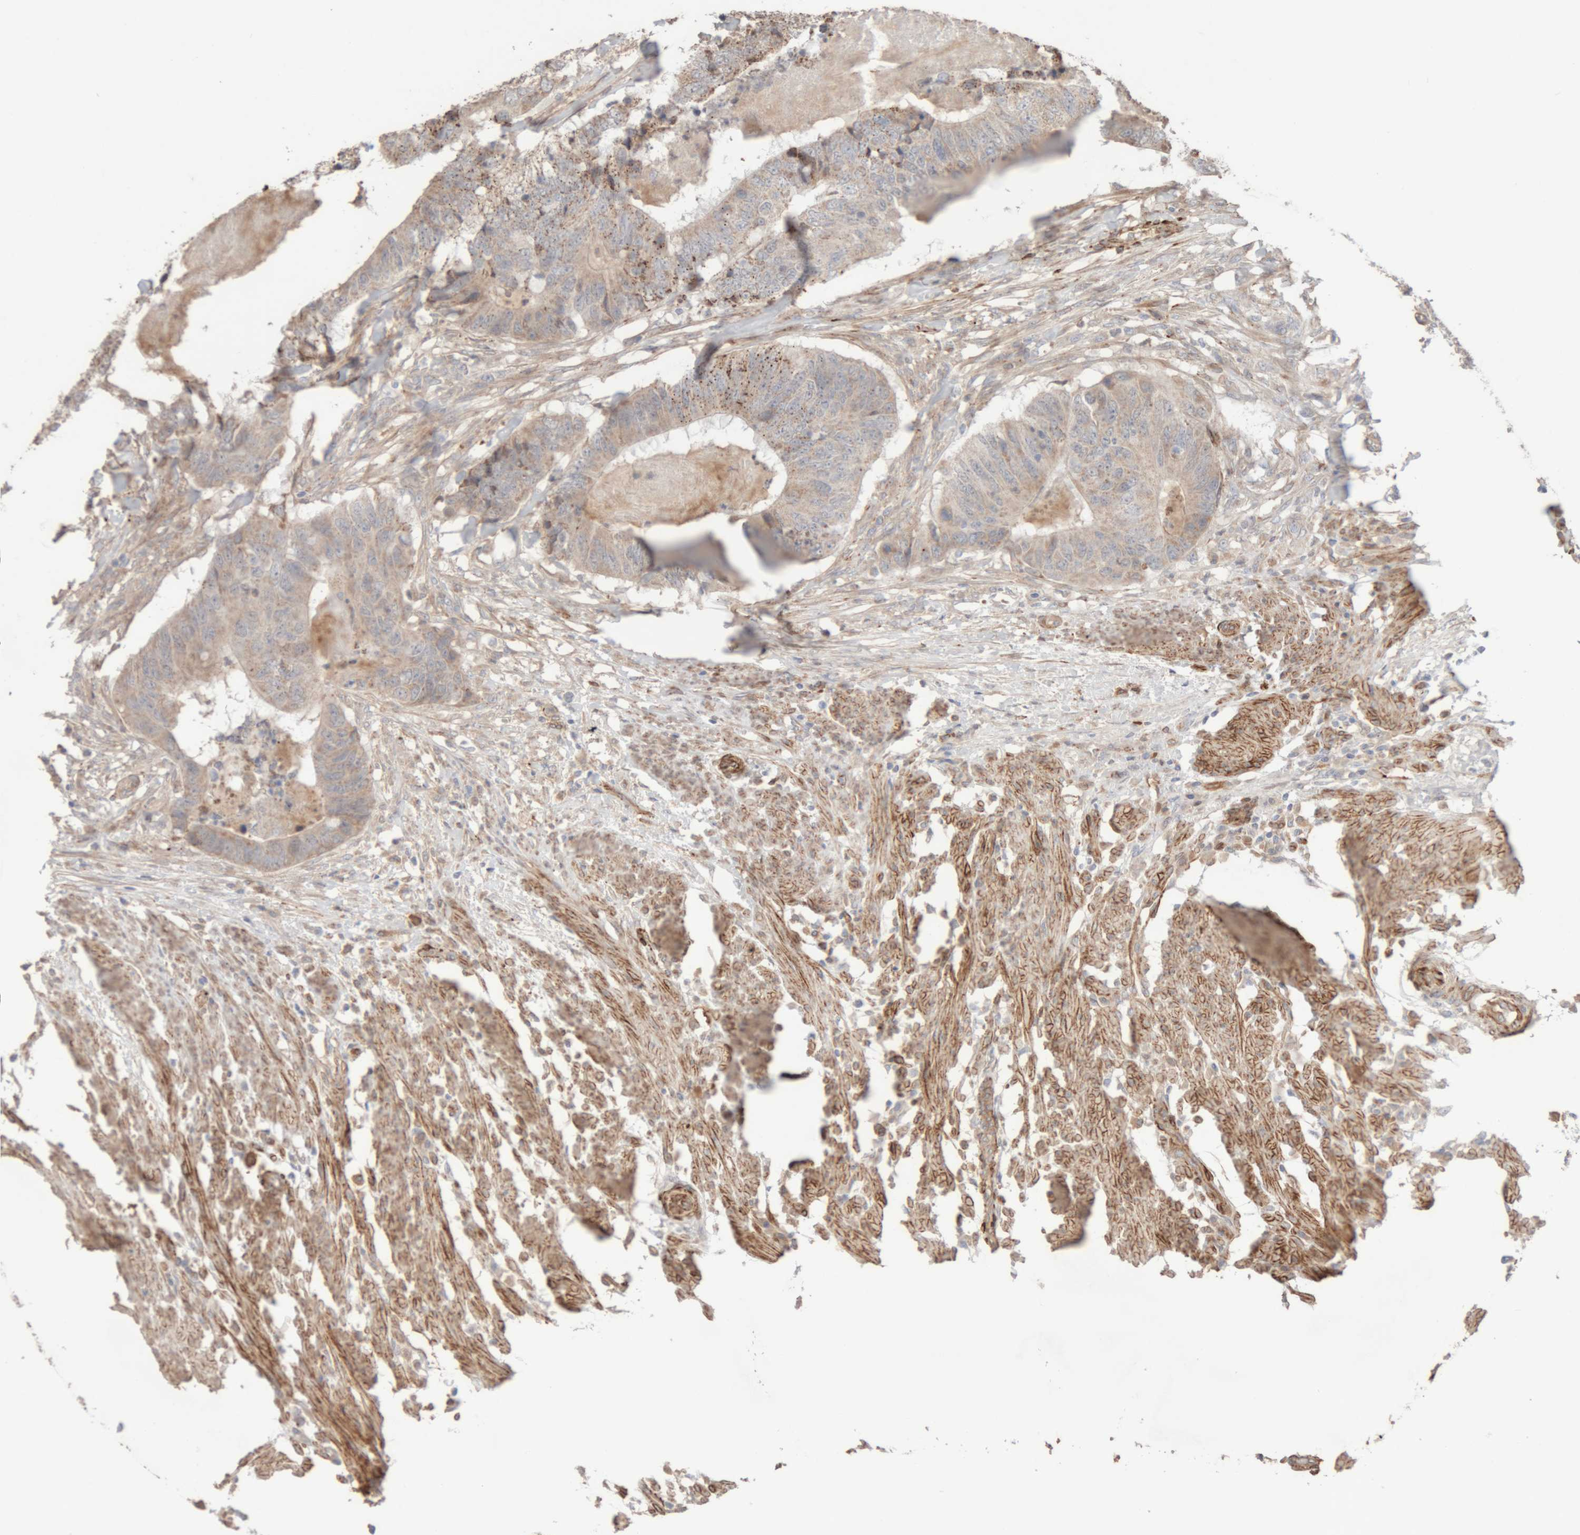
{"staining": {"intensity": "moderate", "quantity": "<25%", "location": "cytoplasmic/membranous"}, "tissue": "colorectal cancer", "cell_type": "Tumor cells", "image_type": "cancer", "snomed": [{"axis": "morphology", "description": "Adenocarcinoma, NOS"}, {"axis": "topography", "description": "Colon"}], "caption": "Approximately <25% of tumor cells in human colorectal cancer show moderate cytoplasmic/membranous protein staining as visualized by brown immunohistochemical staining.", "gene": "RAB32", "patient": {"sex": "male", "age": 56}}